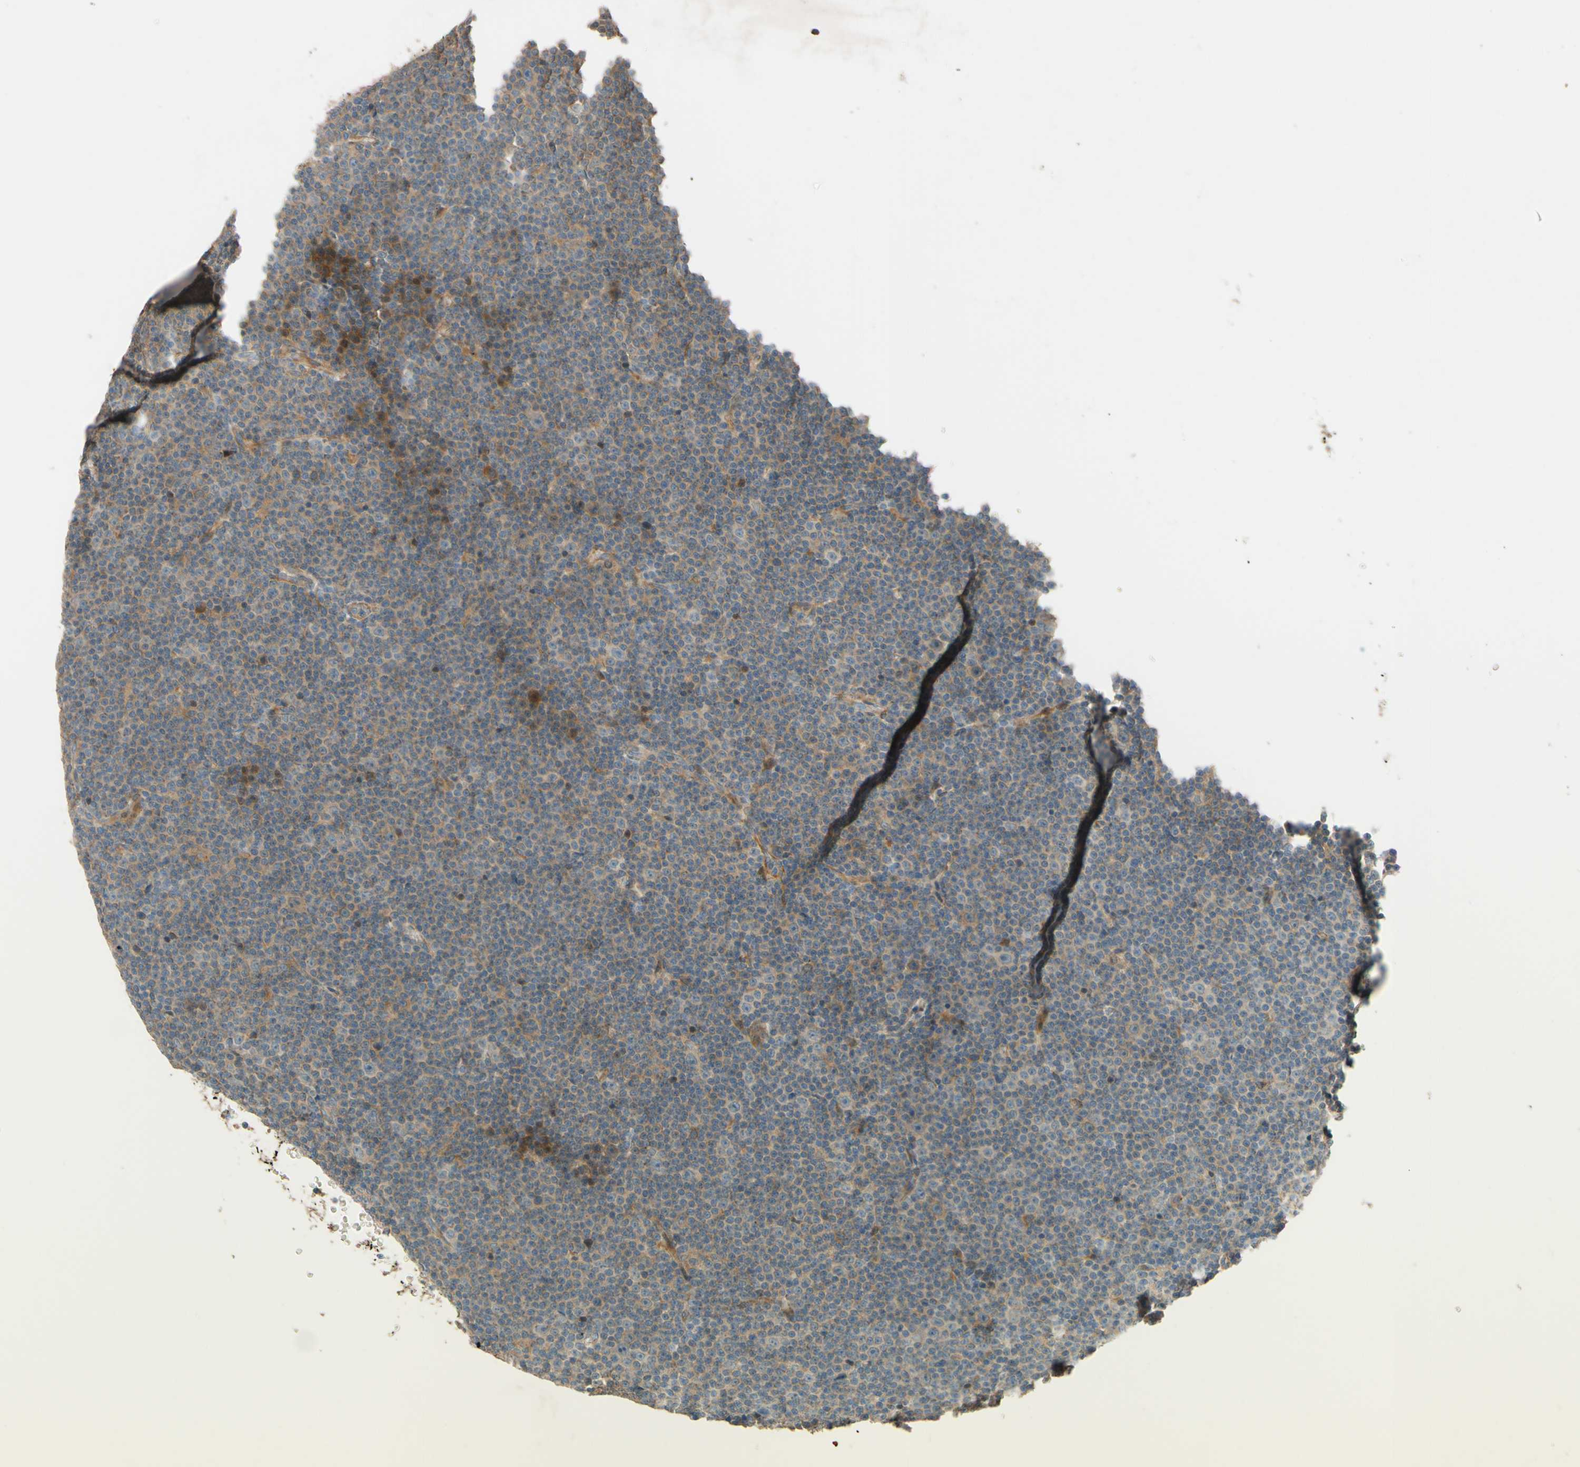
{"staining": {"intensity": "weak", "quantity": ">75%", "location": "cytoplasmic/membranous"}, "tissue": "lymphoma", "cell_type": "Tumor cells", "image_type": "cancer", "snomed": [{"axis": "morphology", "description": "Malignant lymphoma, non-Hodgkin's type, Low grade"}, {"axis": "topography", "description": "Lymph node"}], "caption": "The immunohistochemical stain labels weak cytoplasmic/membranous positivity in tumor cells of low-grade malignant lymphoma, non-Hodgkin's type tissue. (DAB (3,3'-diaminobenzidine) IHC, brown staining for protein, blue staining for nuclei).", "gene": "ADAM17", "patient": {"sex": "female", "age": 67}}